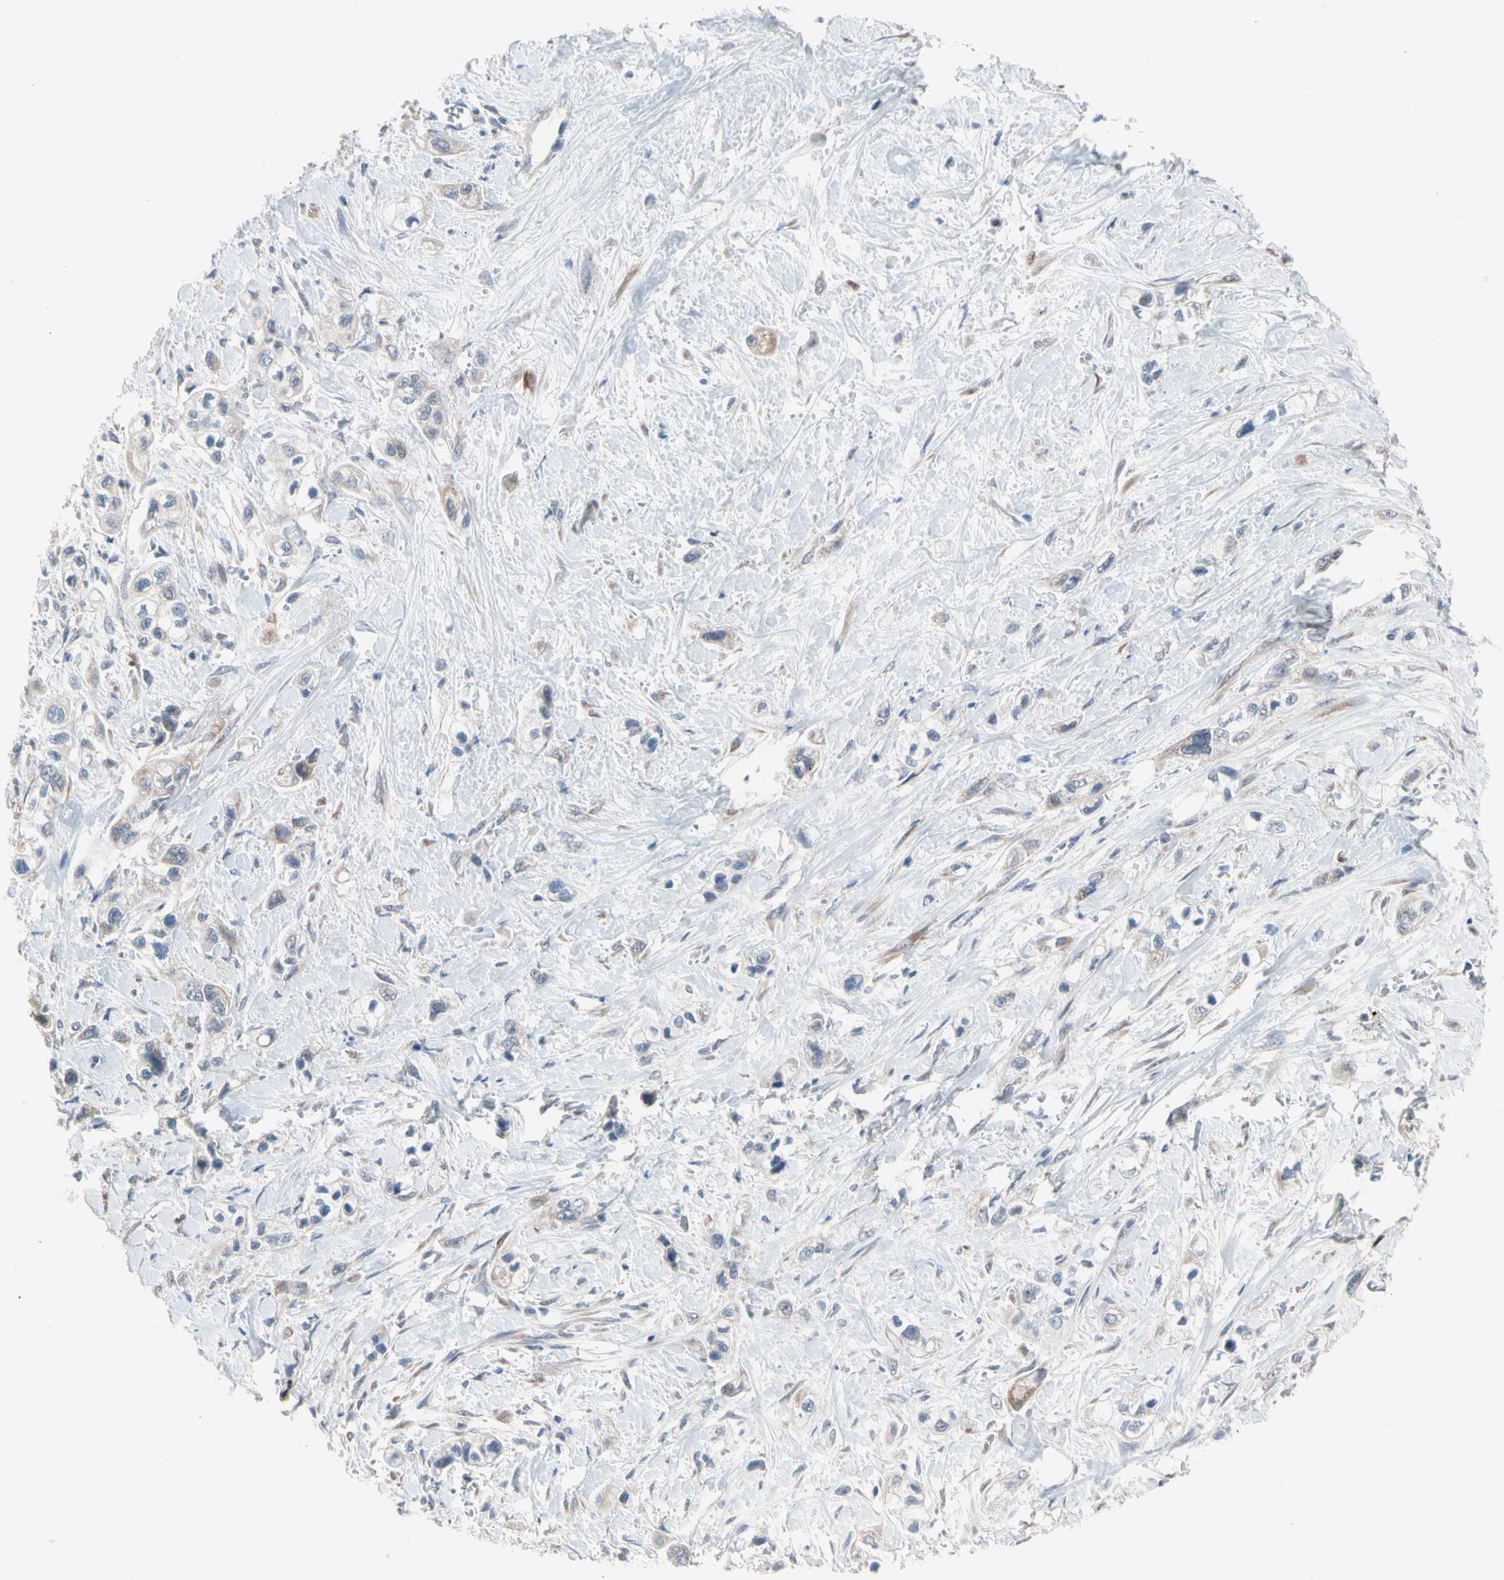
{"staining": {"intensity": "weak", "quantity": ">75%", "location": "cytoplasmic/membranous"}, "tissue": "pancreatic cancer", "cell_type": "Tumor cells", "image_type": "cancer", "snomed": [{"axis": "morphology", "description": "Adenocarcinoma, NOS"}, {"axis": "topography", "description": "Pancreas"}], "caption": "A histopathology image of human adenocarcinoma (pancreatic) stained for a protein shows weak cytoplasmic/membranous brown staining in tumor cells. (DAB = brown stain, brightfield microscopy at high magnification).", "gene": "MARK1", "patient": {"sex": "male", "age": 74}}